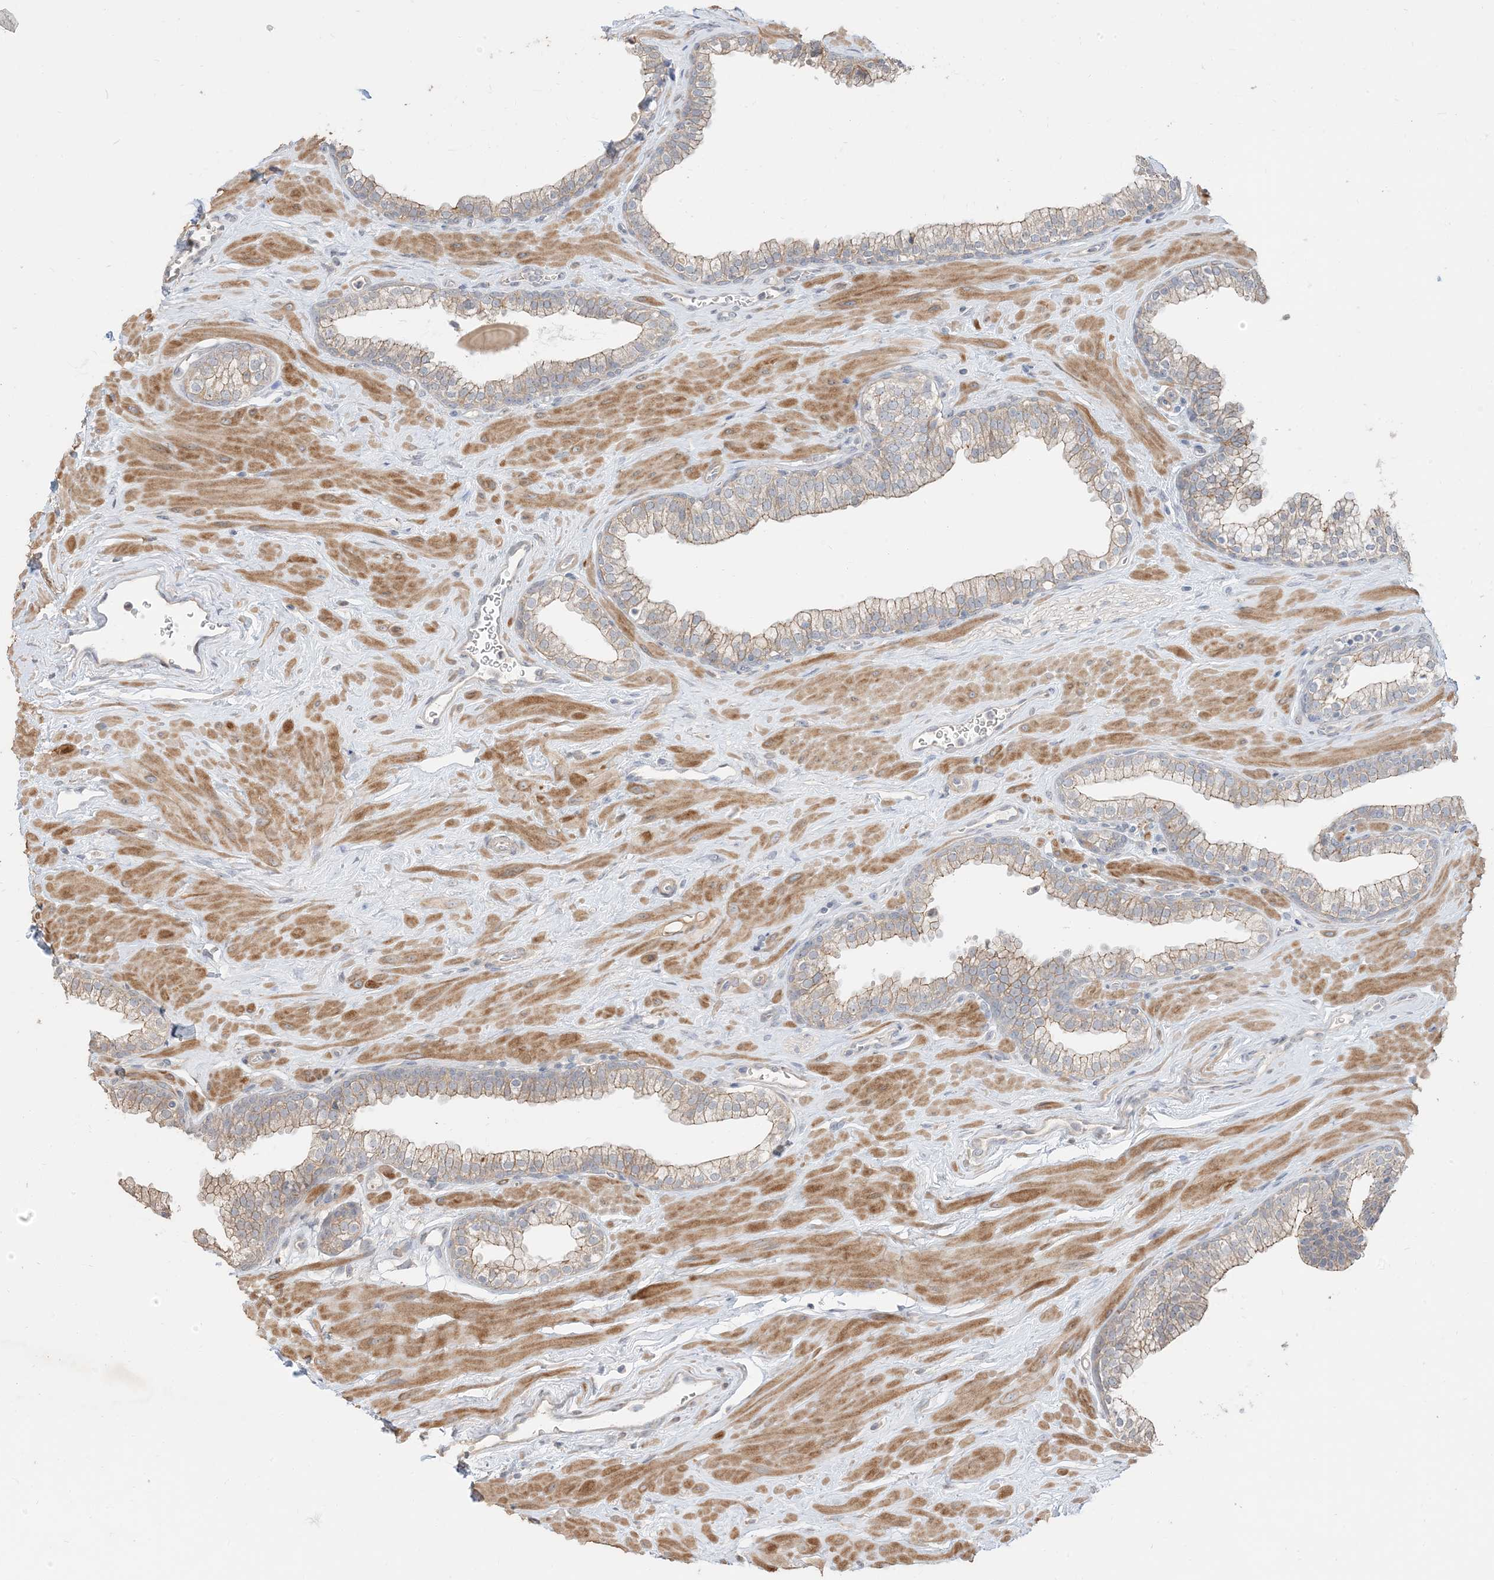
{"staining": {"intensity": "moderate", "quantity": "<25%", "location": "cytoplasmic/membranous"}, "tissue": "prostate", "cell_type": "Glandular cells", "image_type": "normal", "snomed": [{"axis": "morphology", "description": "Normal tissue, NOS"}, {"axis": "morphology", "description": "Urothelial carcinoma, Low grade"}, {"axis": "topography", "description": "Urinary bladder"}, {"axis": "topography", "description": "Prostate"}], "caption": "Protein positivity by immunohistochemistry displays moderate cytoplasmic/membranous staining in about <25% of glandular cells in benign prostate.", "gene": "RNF175", "patient": {"sex": "male", "age": 60}}